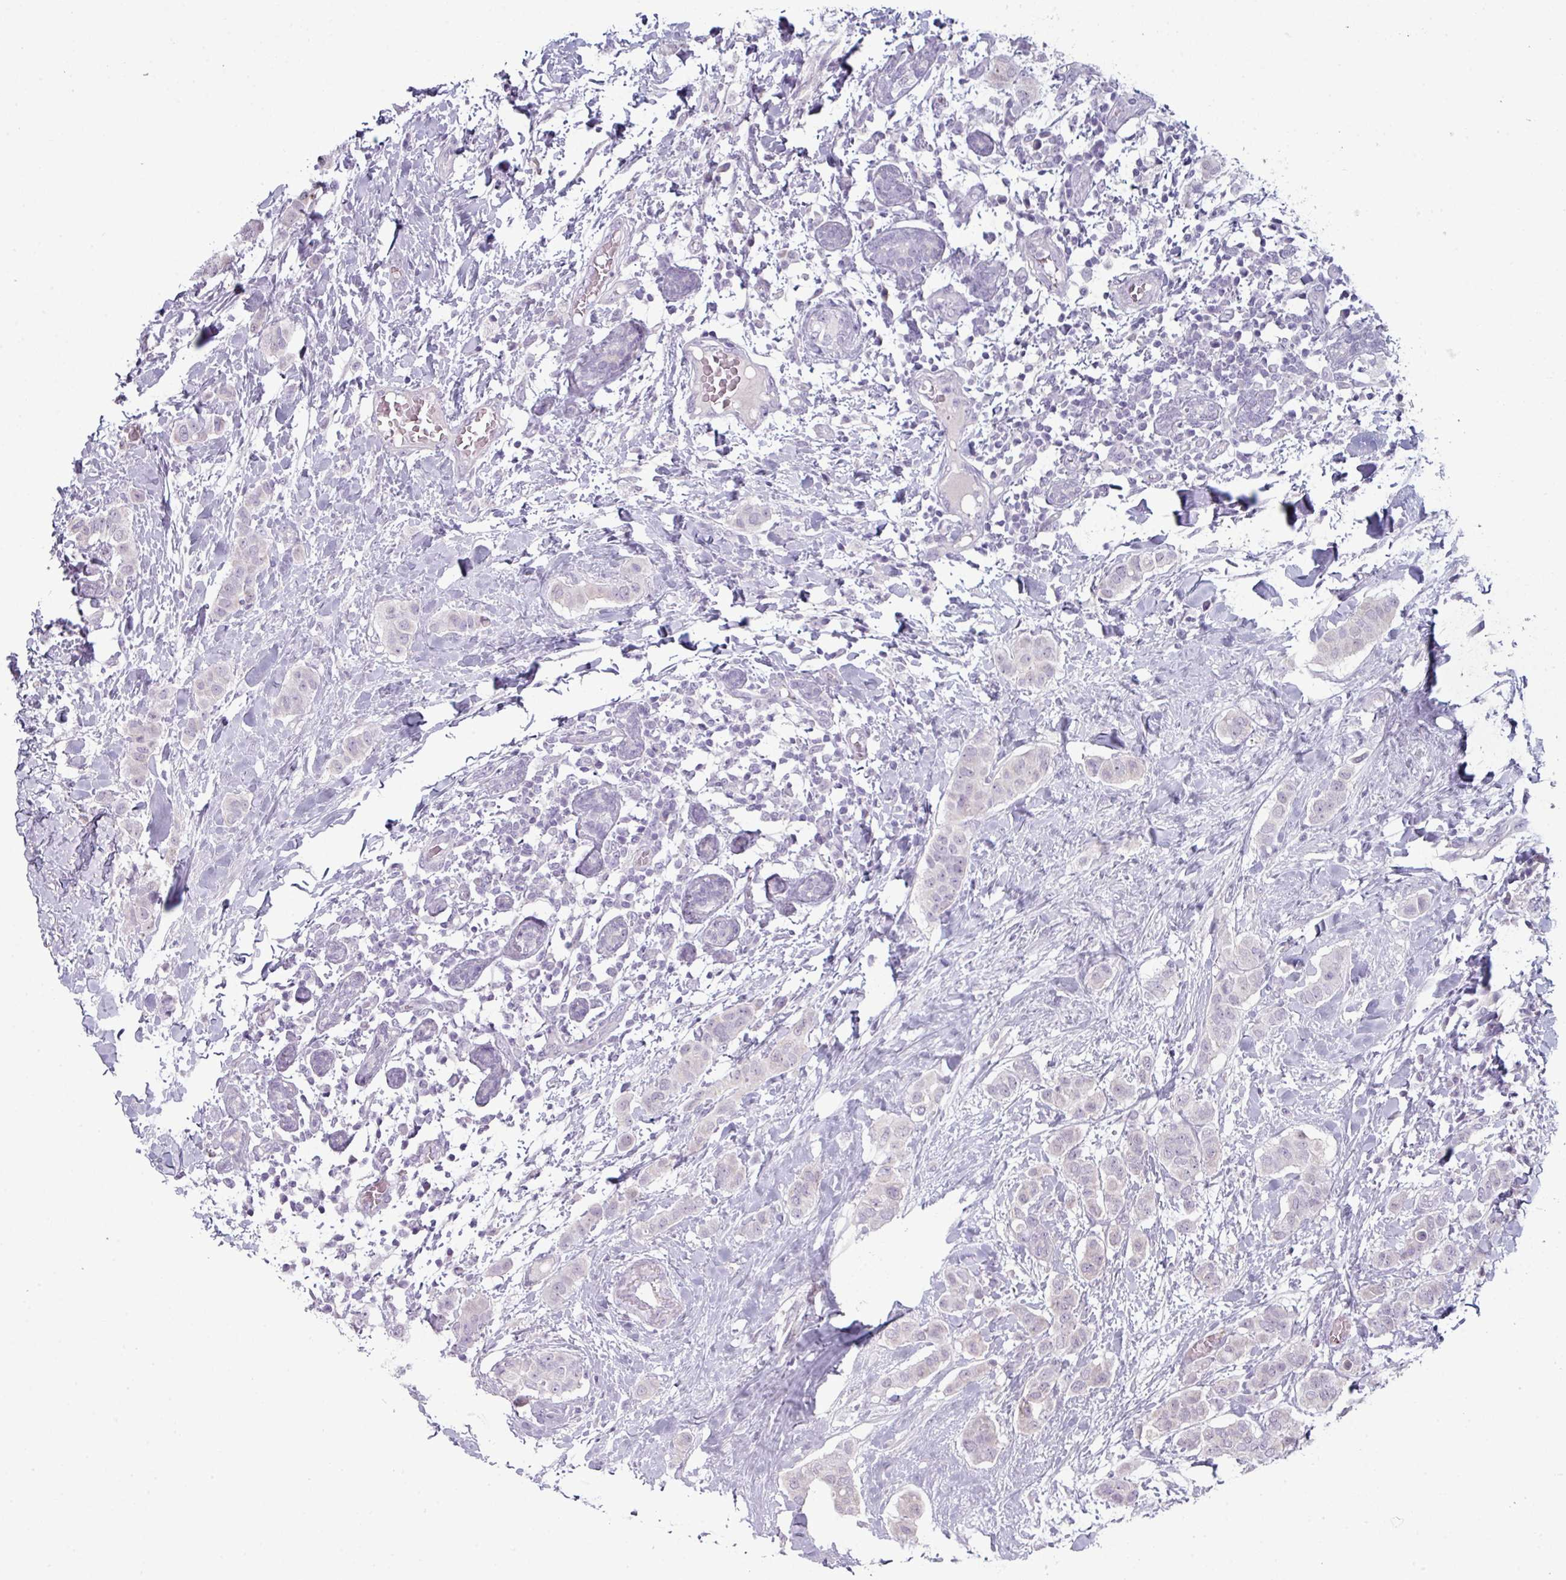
{"staining": {"intensity": "negative", "quantity": "none", "location": "none"}, "tissue": "breast cancer", "cell_type": "Tumor cells", "image_type": "cancer", "snomed": [{"axis": "morphology", "description": "Duct carcinoma"}, {"axis": "topography", "description": "Breast"}], "caption": "Immunohistochemistry histopathology image of neoplastic tissue: breast cancer (intraductal carcinoma) stained with DAB (3,3'-diaminobenzidine) displays no significant protein positivity in tumor cells.", "gene": "ZNF615", "patient": {"sex": "female", "age": 40}}